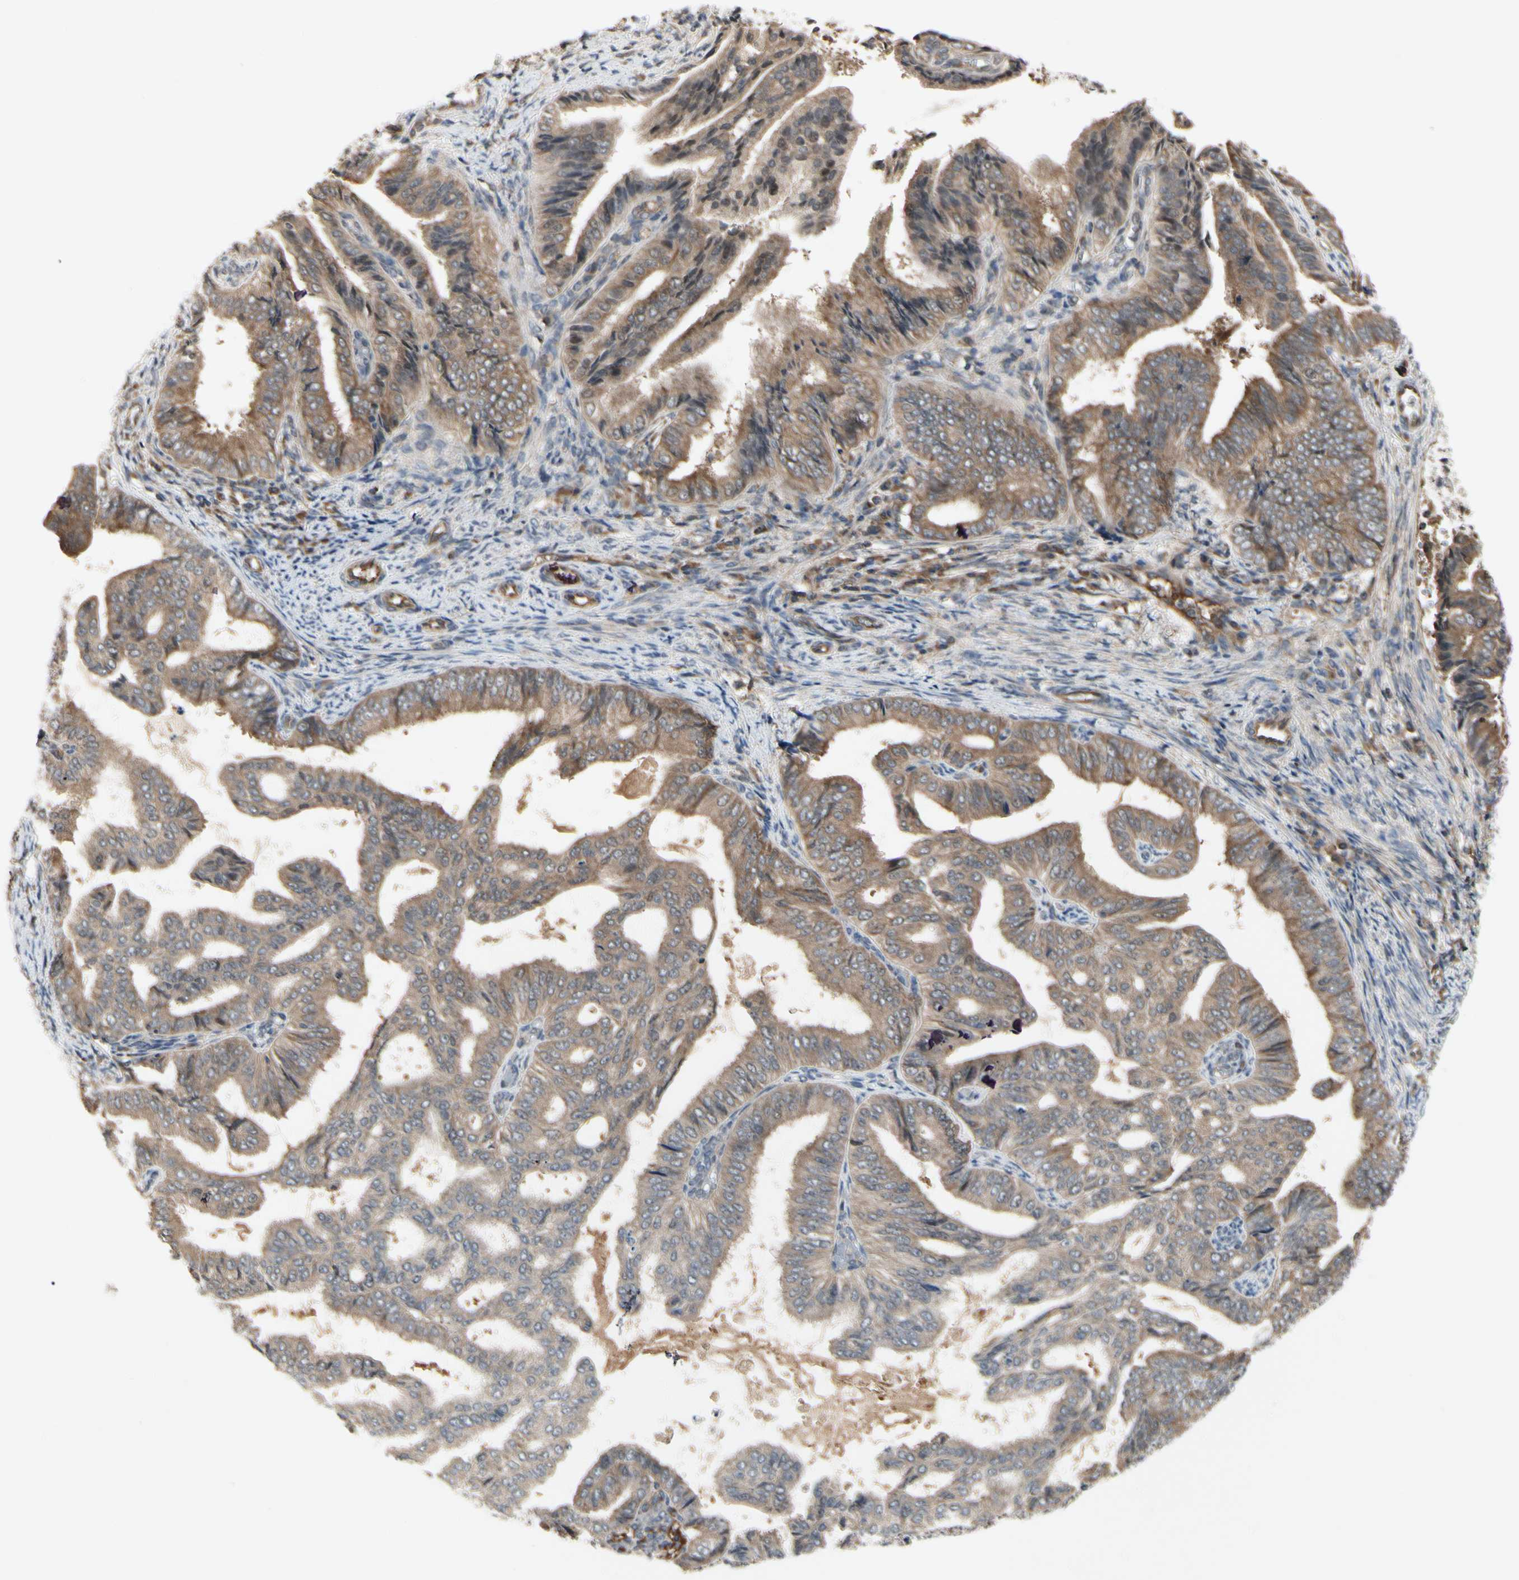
{"staining": {"intensity": "moderate", "quantity": ">75%", "location": "cytoplasmic/membranous"}, "tissue": "endometrial cancer", "cell_type": "Tumor cells", "image_type": "cancer", "snomed": [{"axis": "morphology", "description": "Adenocarcinoma, NOS"}, {"axis": "topography", "description": "Endometrium"}], "caption": "Protein staining of endometrial cancer (adenocarcinoma) tissue demonstrates moderate cytoplasmic/membranous positivity in about >75% of tumor cells.", "gene": "RNF14", "patient": {"sex": "female", "age": 58}}